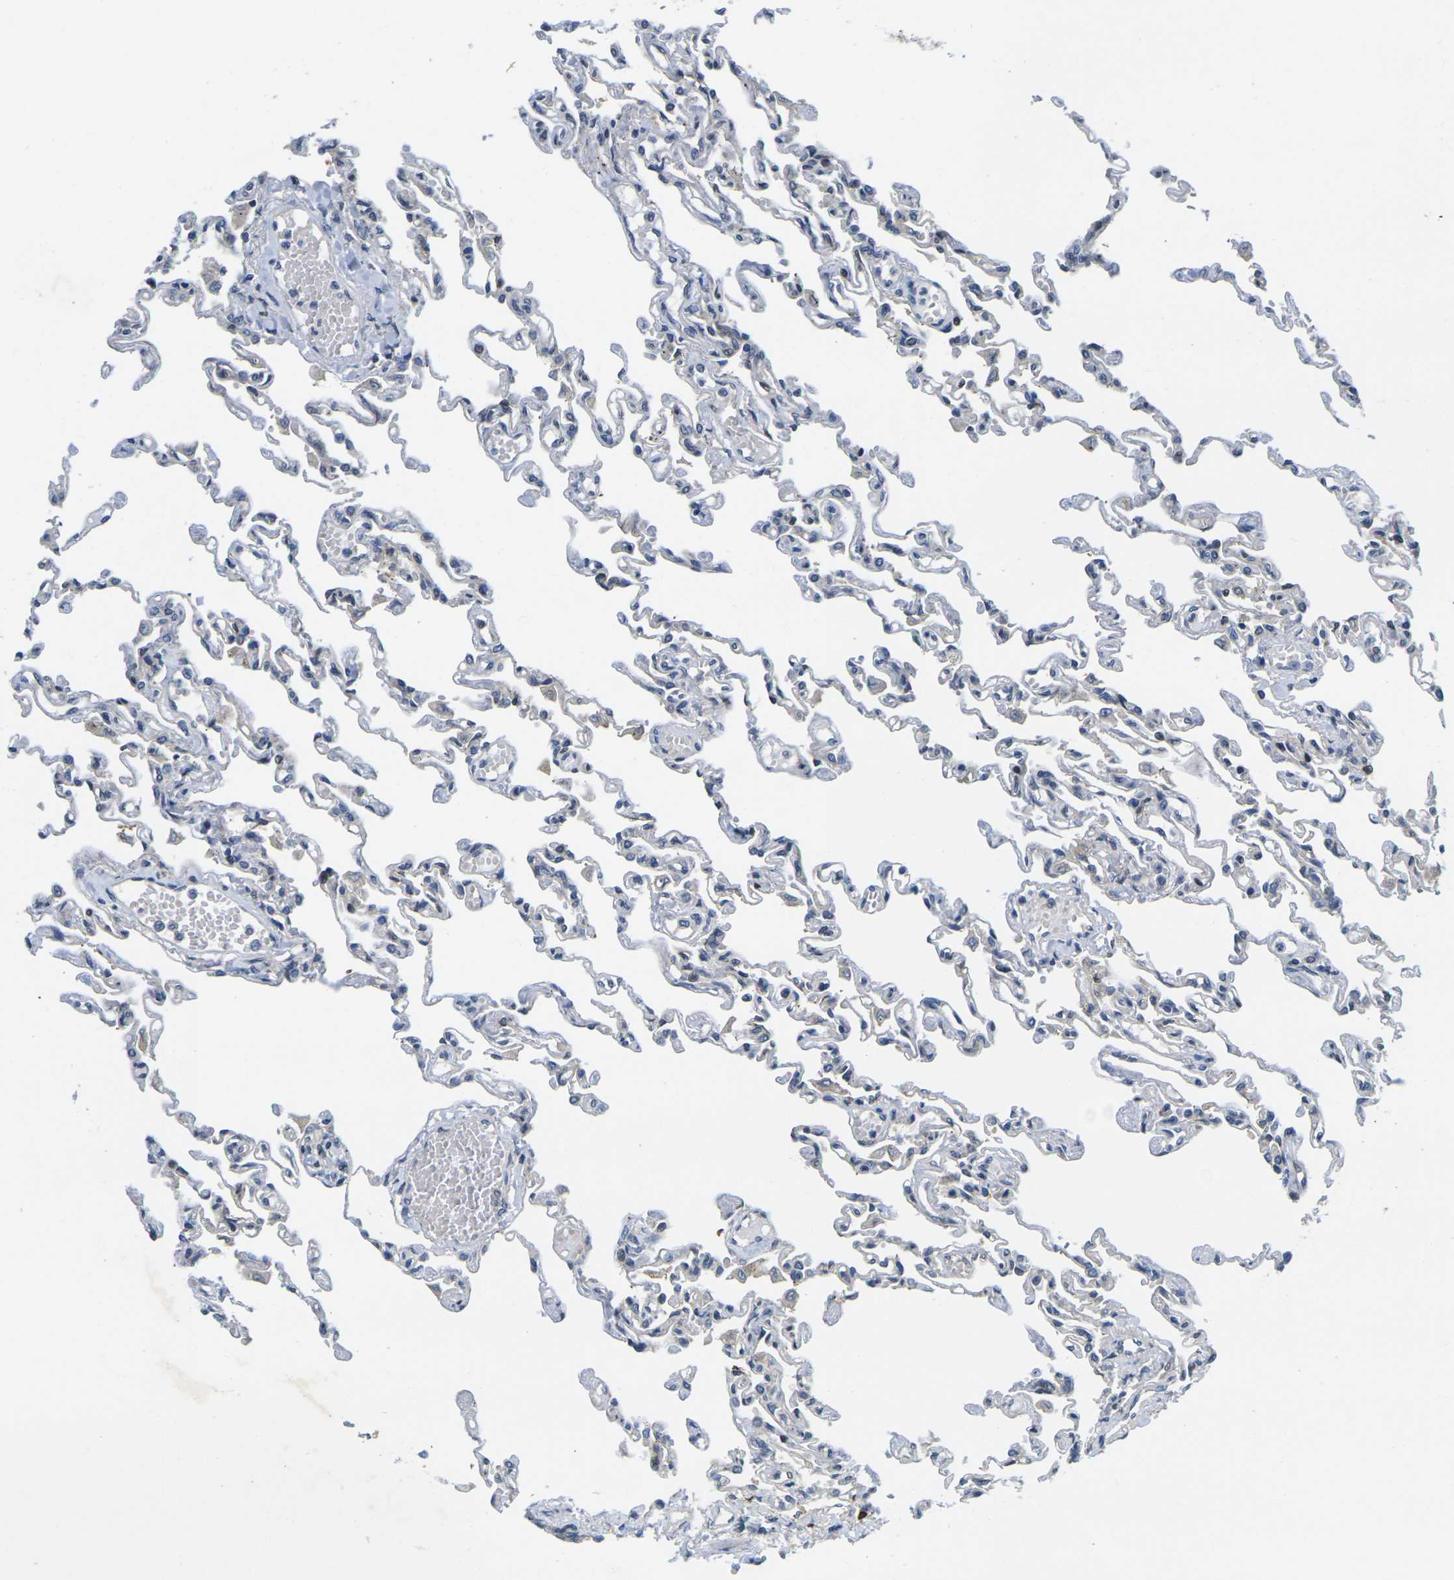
{"staining": {"intensity": "weak", "quantity": "<25%", "location": "cytoplasmic/membranous"}, "tissue": "lung", "cell_type": "Alveolar cells", "image_type": "normal", "snomed": [{"axis": "morphology", "description": "Normal tissue, NOS"}, {"axis": "topography", "description": "Lung"}], "caption": "Immunohistochemistry micrograph of benign lung stained for a protein (brown), which demonstrates no positivity in alveolar cells. (DAB (3,3'-diaminobenzidine) immunohistochemistry (IHC), high magnification).", "gene": "ROBO2", "patient": {"sex": "male", "age": 21}}